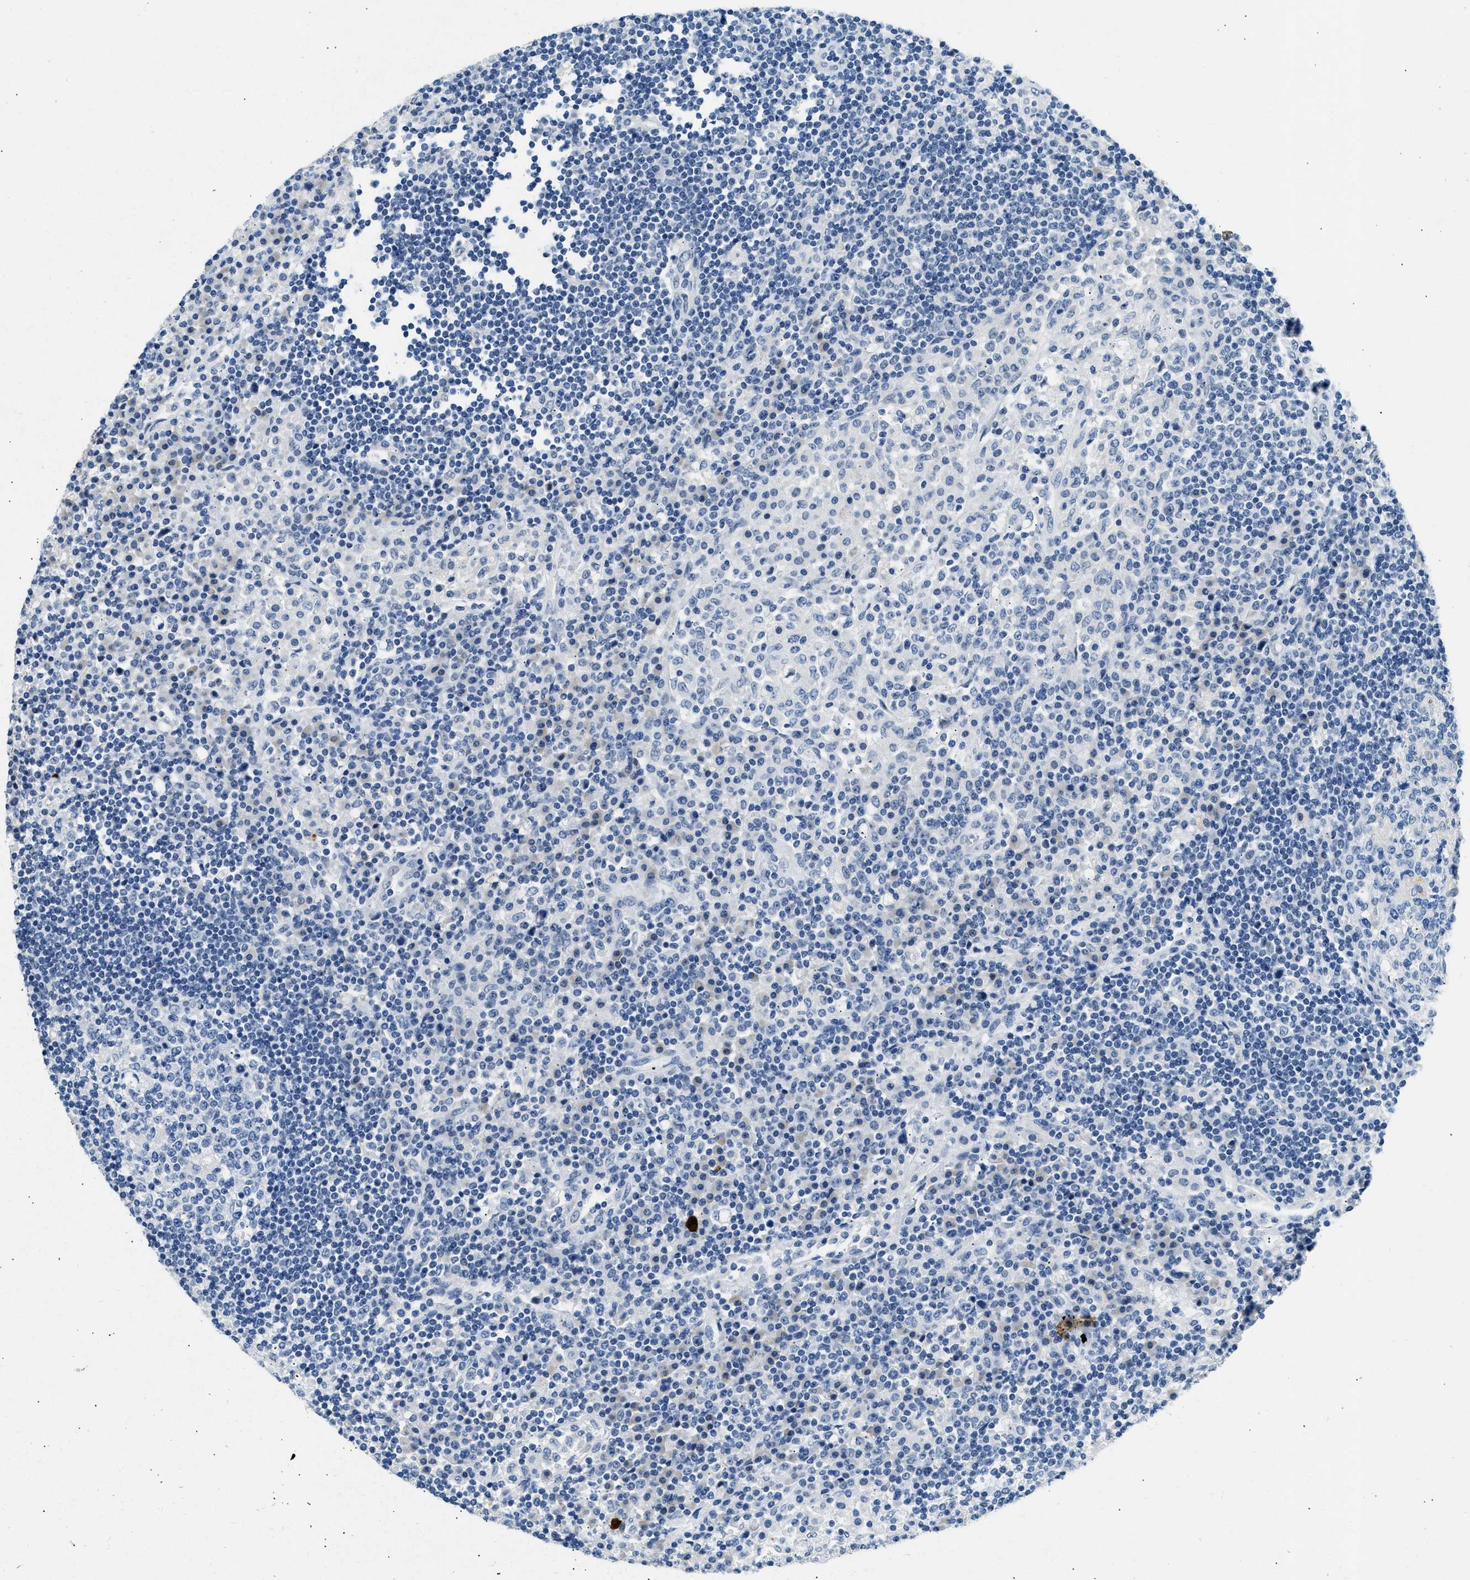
{"staining": {"intensity": "negative", "quantity": "none", "location": "none"}, "tissue": "lymph node", "cell_type": "Germinal center cells", "image_type": "normal", "snomed": [{"axis": "morphology", "description": "Normal tissue, NOS"}, {"axis": "topography", "description": "Lymph node"}], "caption": "Human lymph node stained for a protein using IHC reveals no positivity in germinal center cells.", "gene": "CFAP20", "patient": {"sex": "female", "age": 53}}